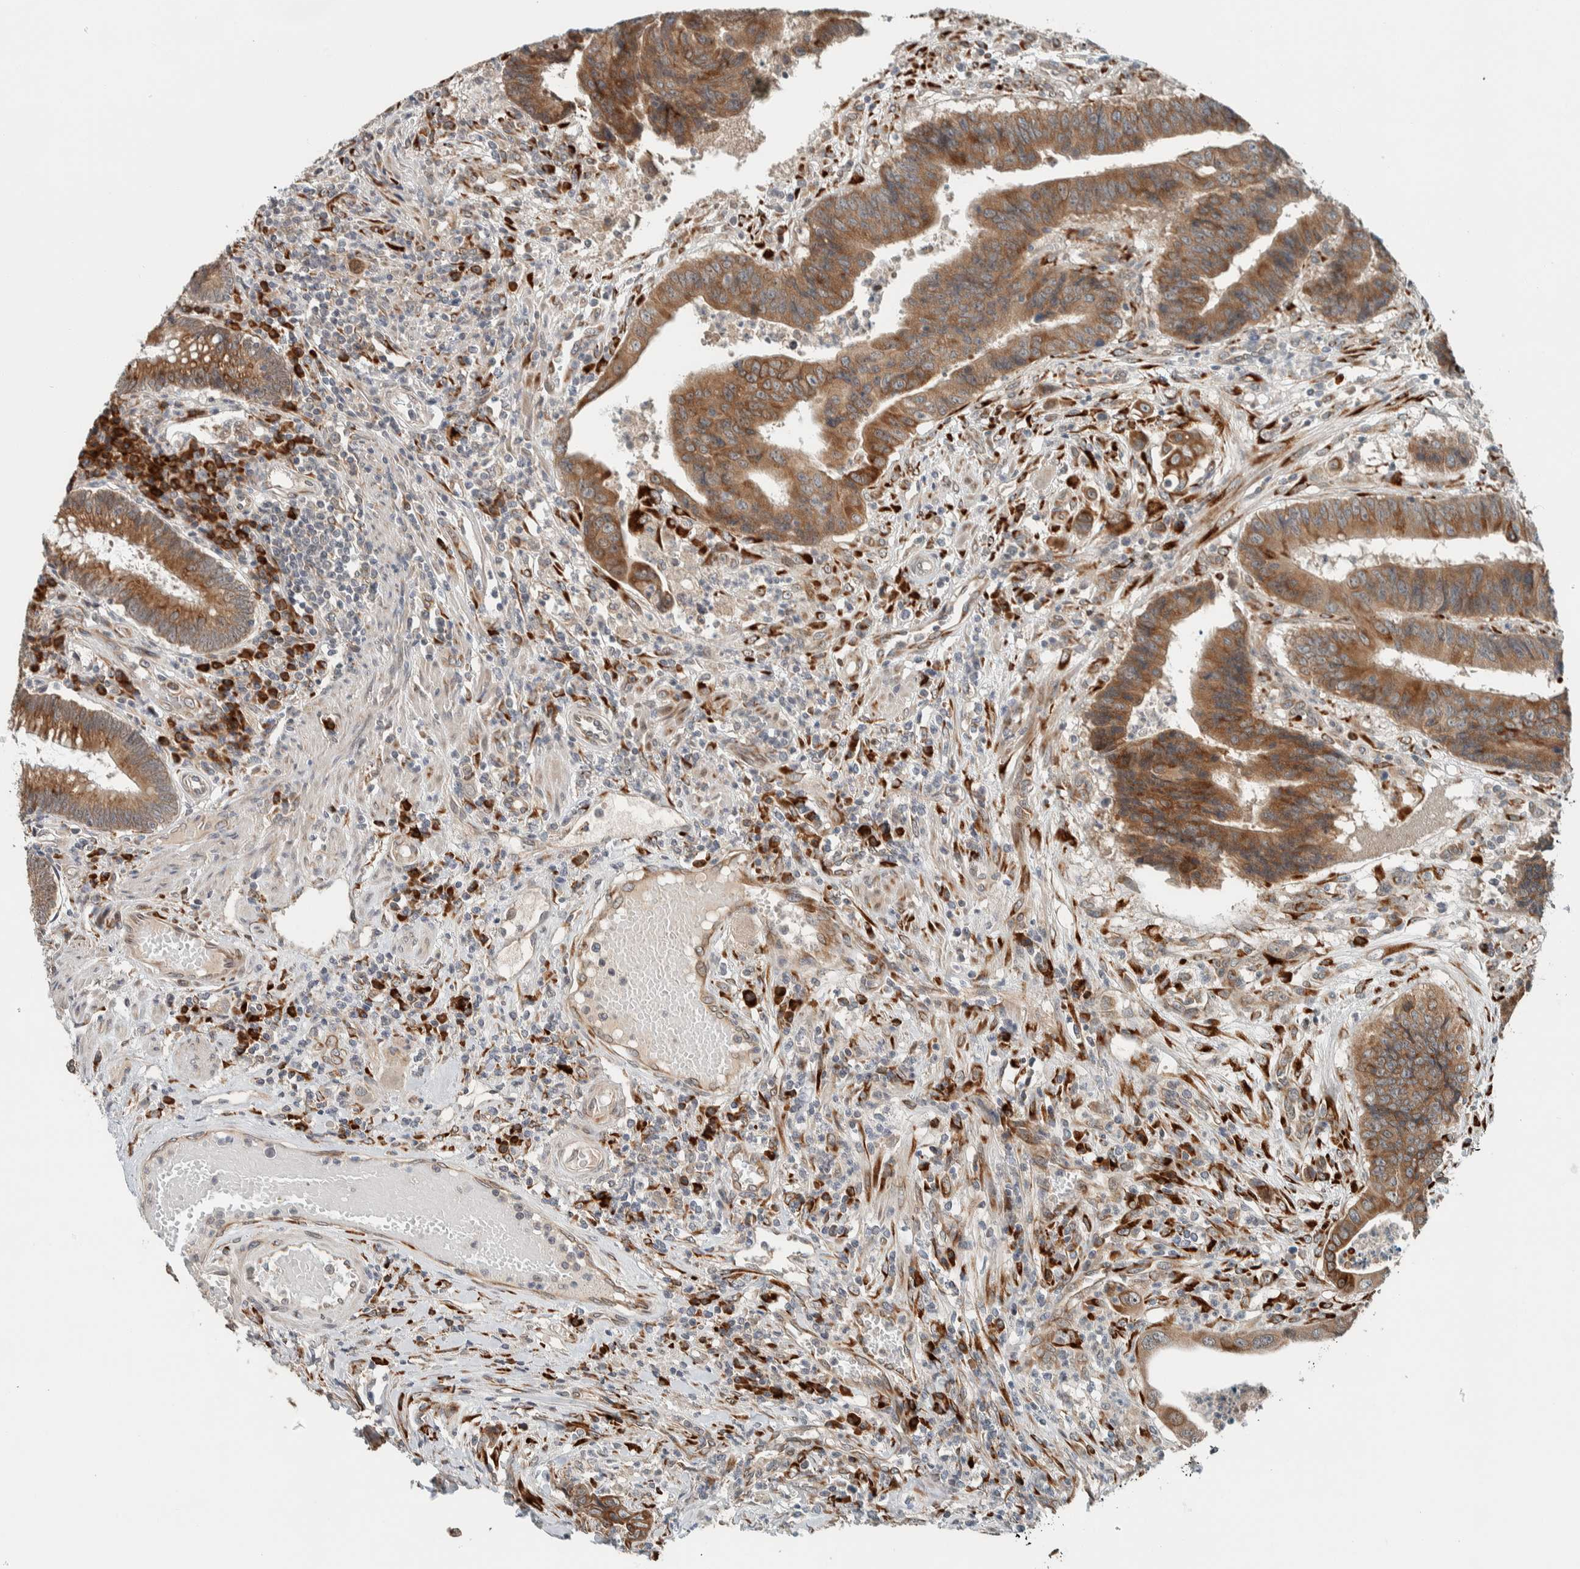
{"staining": {"intensity": "moderate", "quantity": ">75%", "location": "cytoplasmic/membranous"}, "tissue": "colorectal cancer", "cell_type": "Tumor cells", "image_type": "cancer", "snomed": [{"axis": "morphology", "description": "Adenocarcinoma, NOS"}, {"axis": "topography", "description": "Rectum"}], "caption": "DAB immunohistochemical staining of human adenocarcinoma (colorectal) reveals moderate cytoplasmic/membranous protein expression in about >75% of tumor cells.", "gene": "CTBP2", "patient": {"sex": "male", "age": 84}}